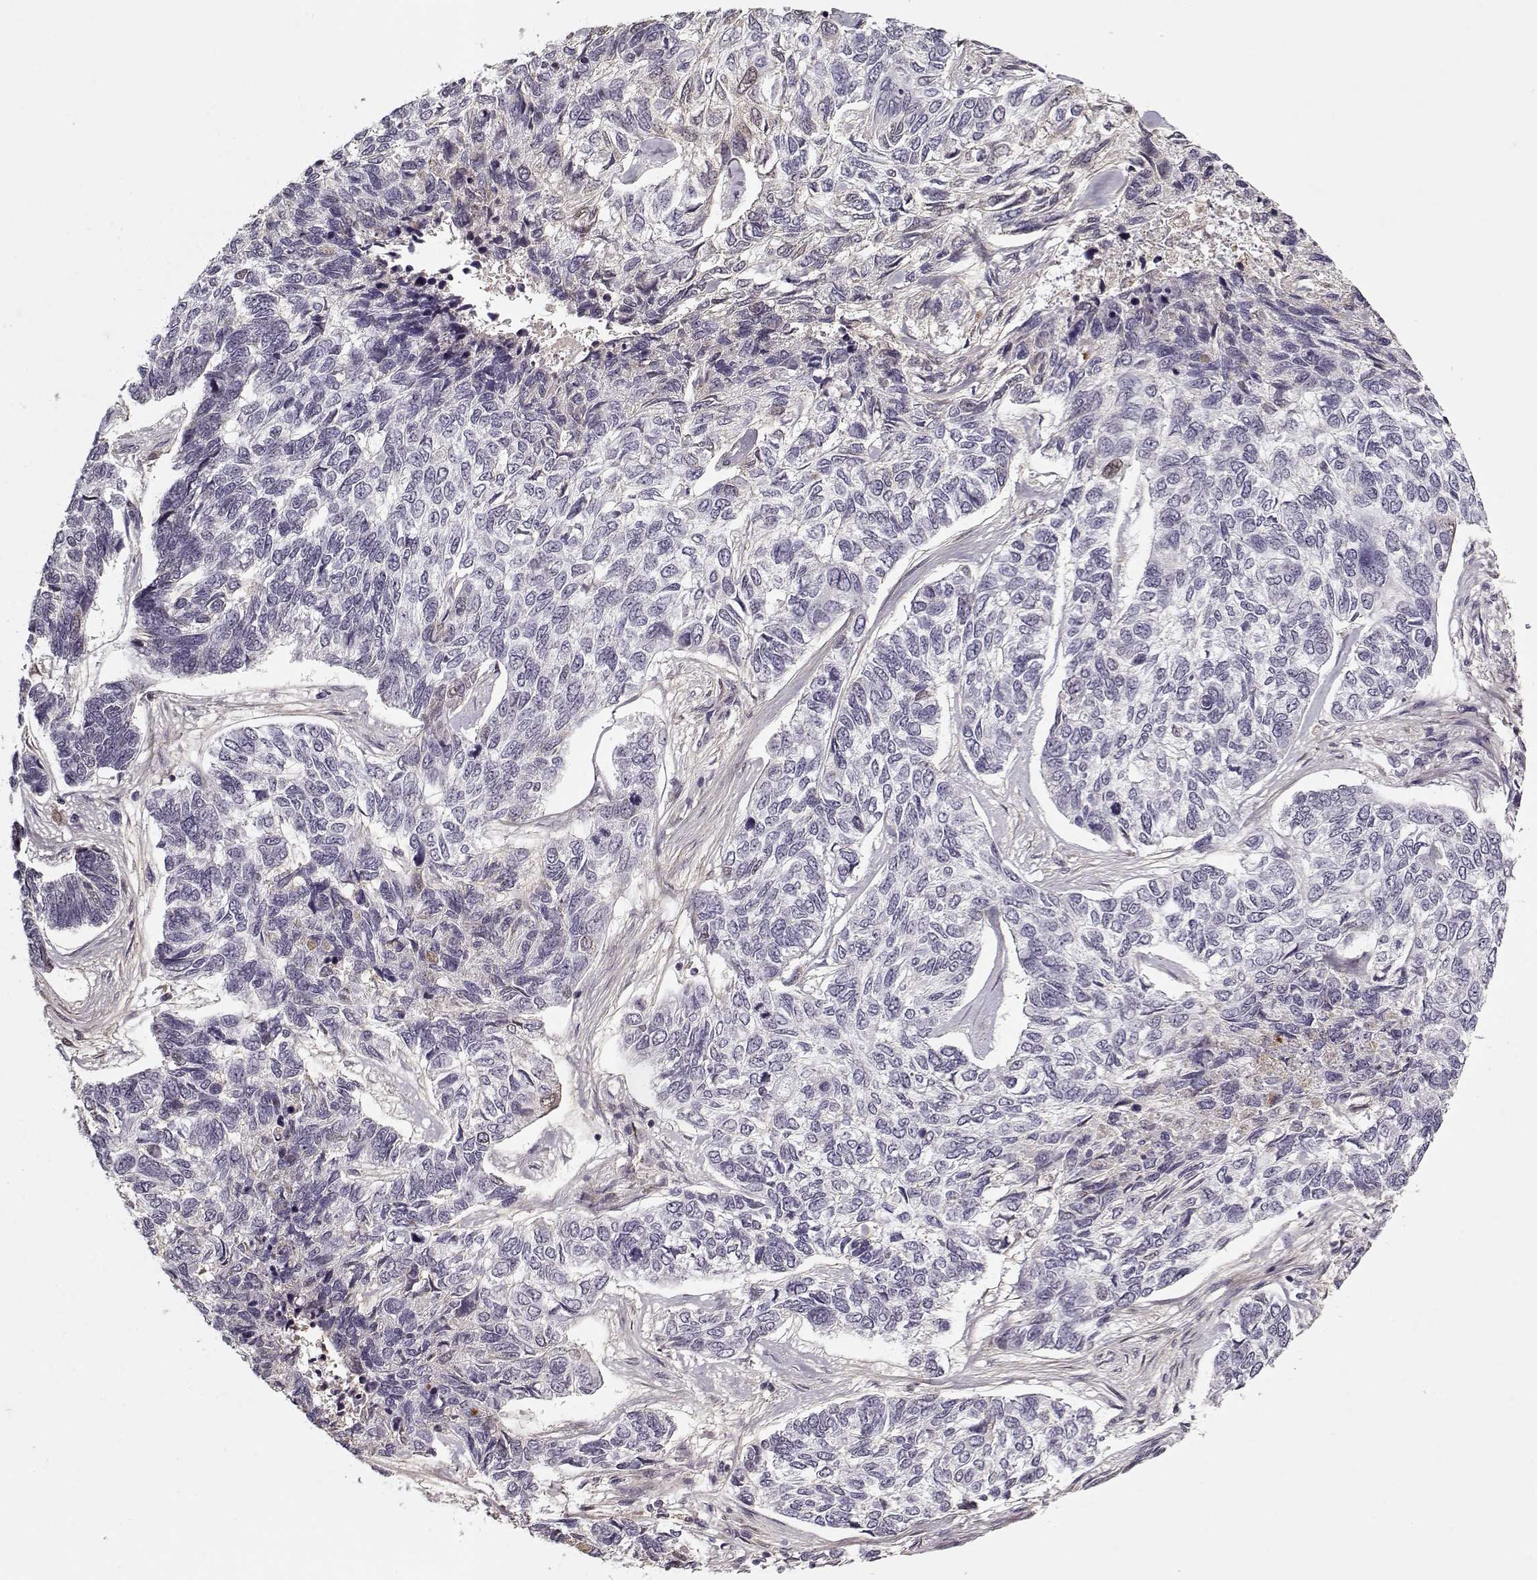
{"staining": {"intensity": "negative", "quantity": "none", "location": "none"}, "tissue": "skin cancer", "cell_type": "Tumor cells", "image_type": "cancer", "snomed": [{"axis": "morphology", "description": "Basal cell carcinoma"}, {"axis": "topography", "description": "Skin"}], "caption": "Immunohistochemical staining of skin cancer displays no significant positivity in tumor cells.", "gene": "LUM", "patient": {"sex": "female", "age": 65}}